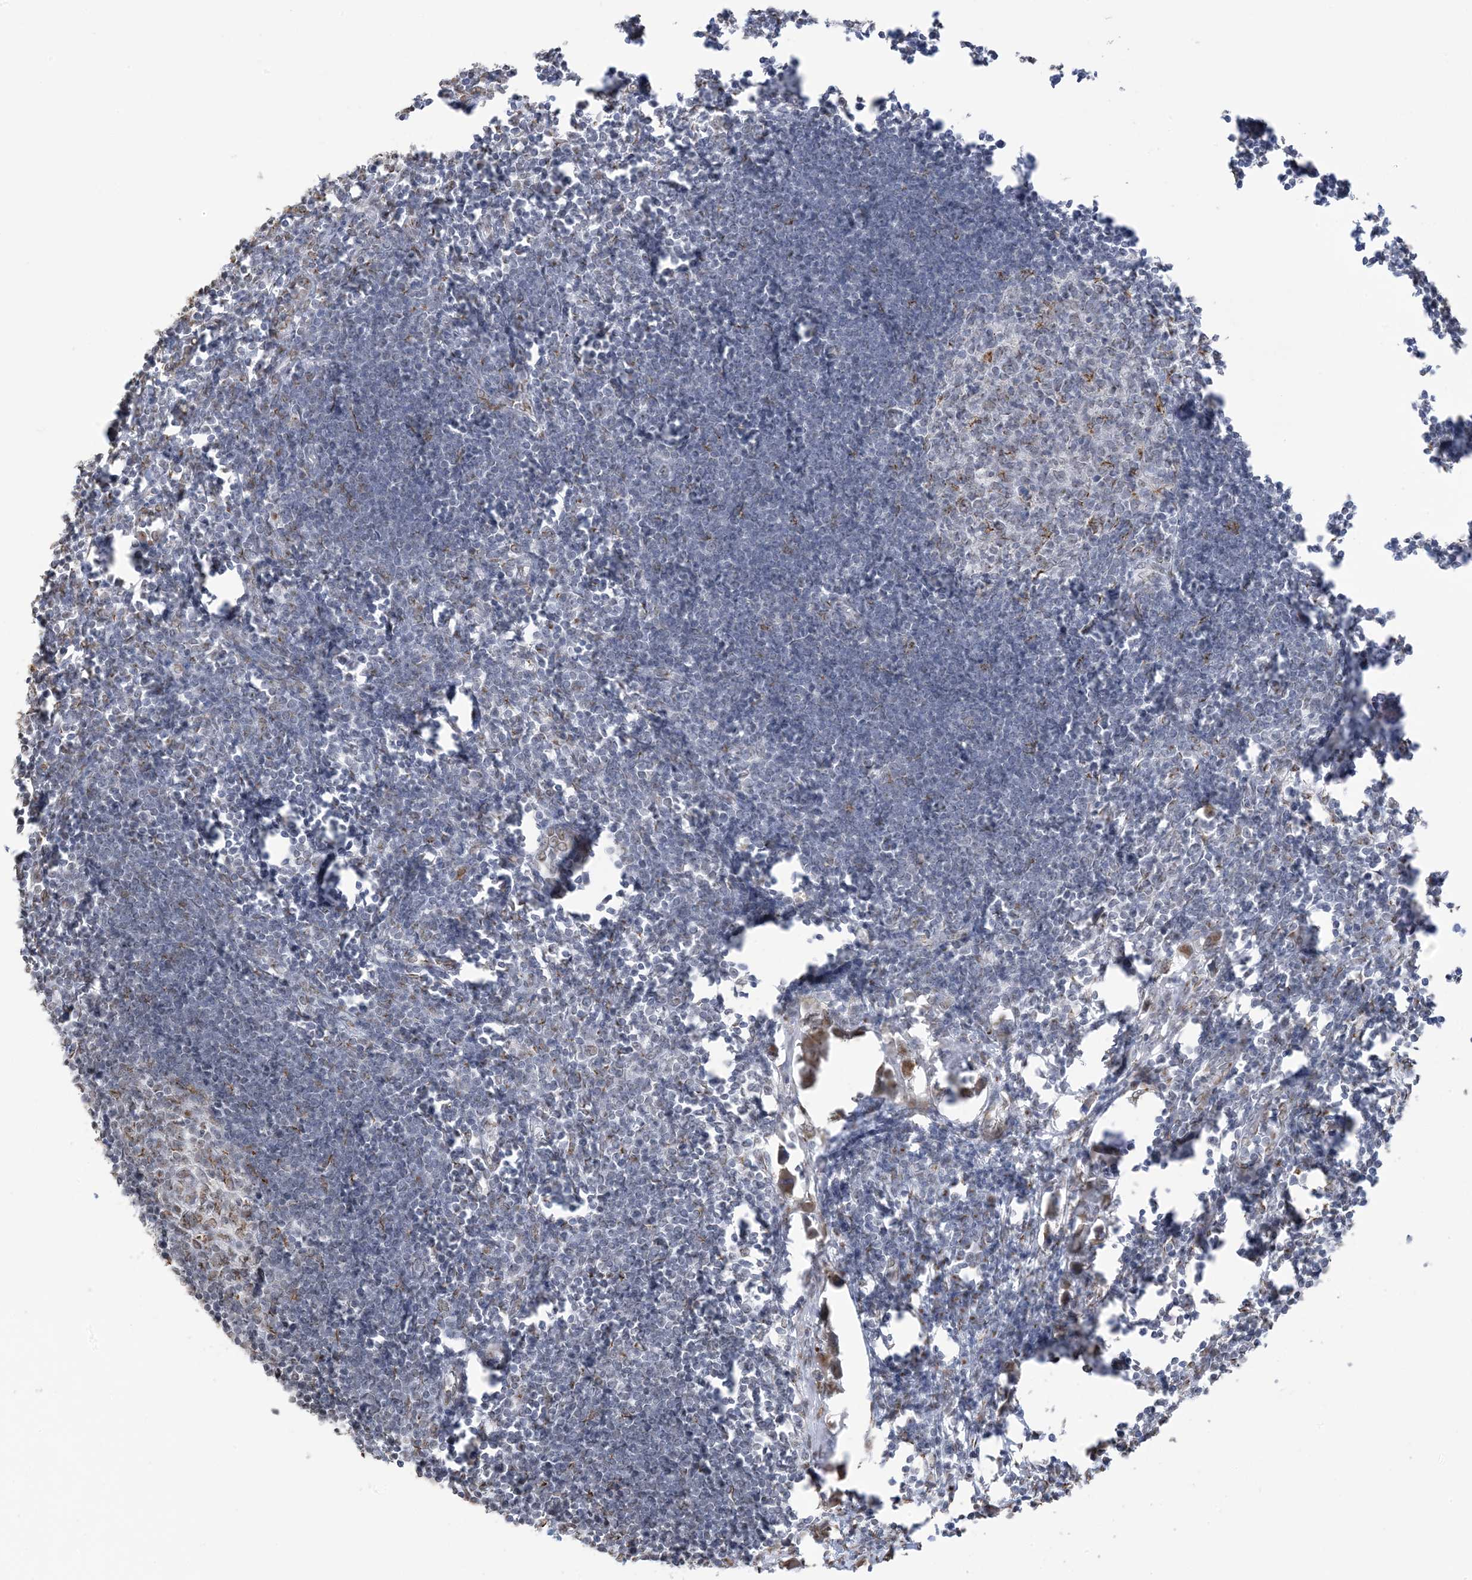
{"staining": {"intensity": "moderate", "quantity": "<25%", "location": "cytoplasmic/membranous"}, "tissue": "lymph node", "cell_type": "Germinal center cells", "image_type": "normal", "snomed": [{"axis": "morphology", "description": "Normal tissue, NOS"}, {"axis": "morphology", "description": "Malignant melanoma, Metastatic site"}, {"axis": "topography", "description": "Lymph node"}], "caption": "Brown immunohistochemical staining in benign lymph node displays moderate cytoplasmic/membranous expression in about <25% of germinal center cells. Nuclei are stained in blue.", "gene": "GPR107", "patient": {"sex": "male", "age": 41}}